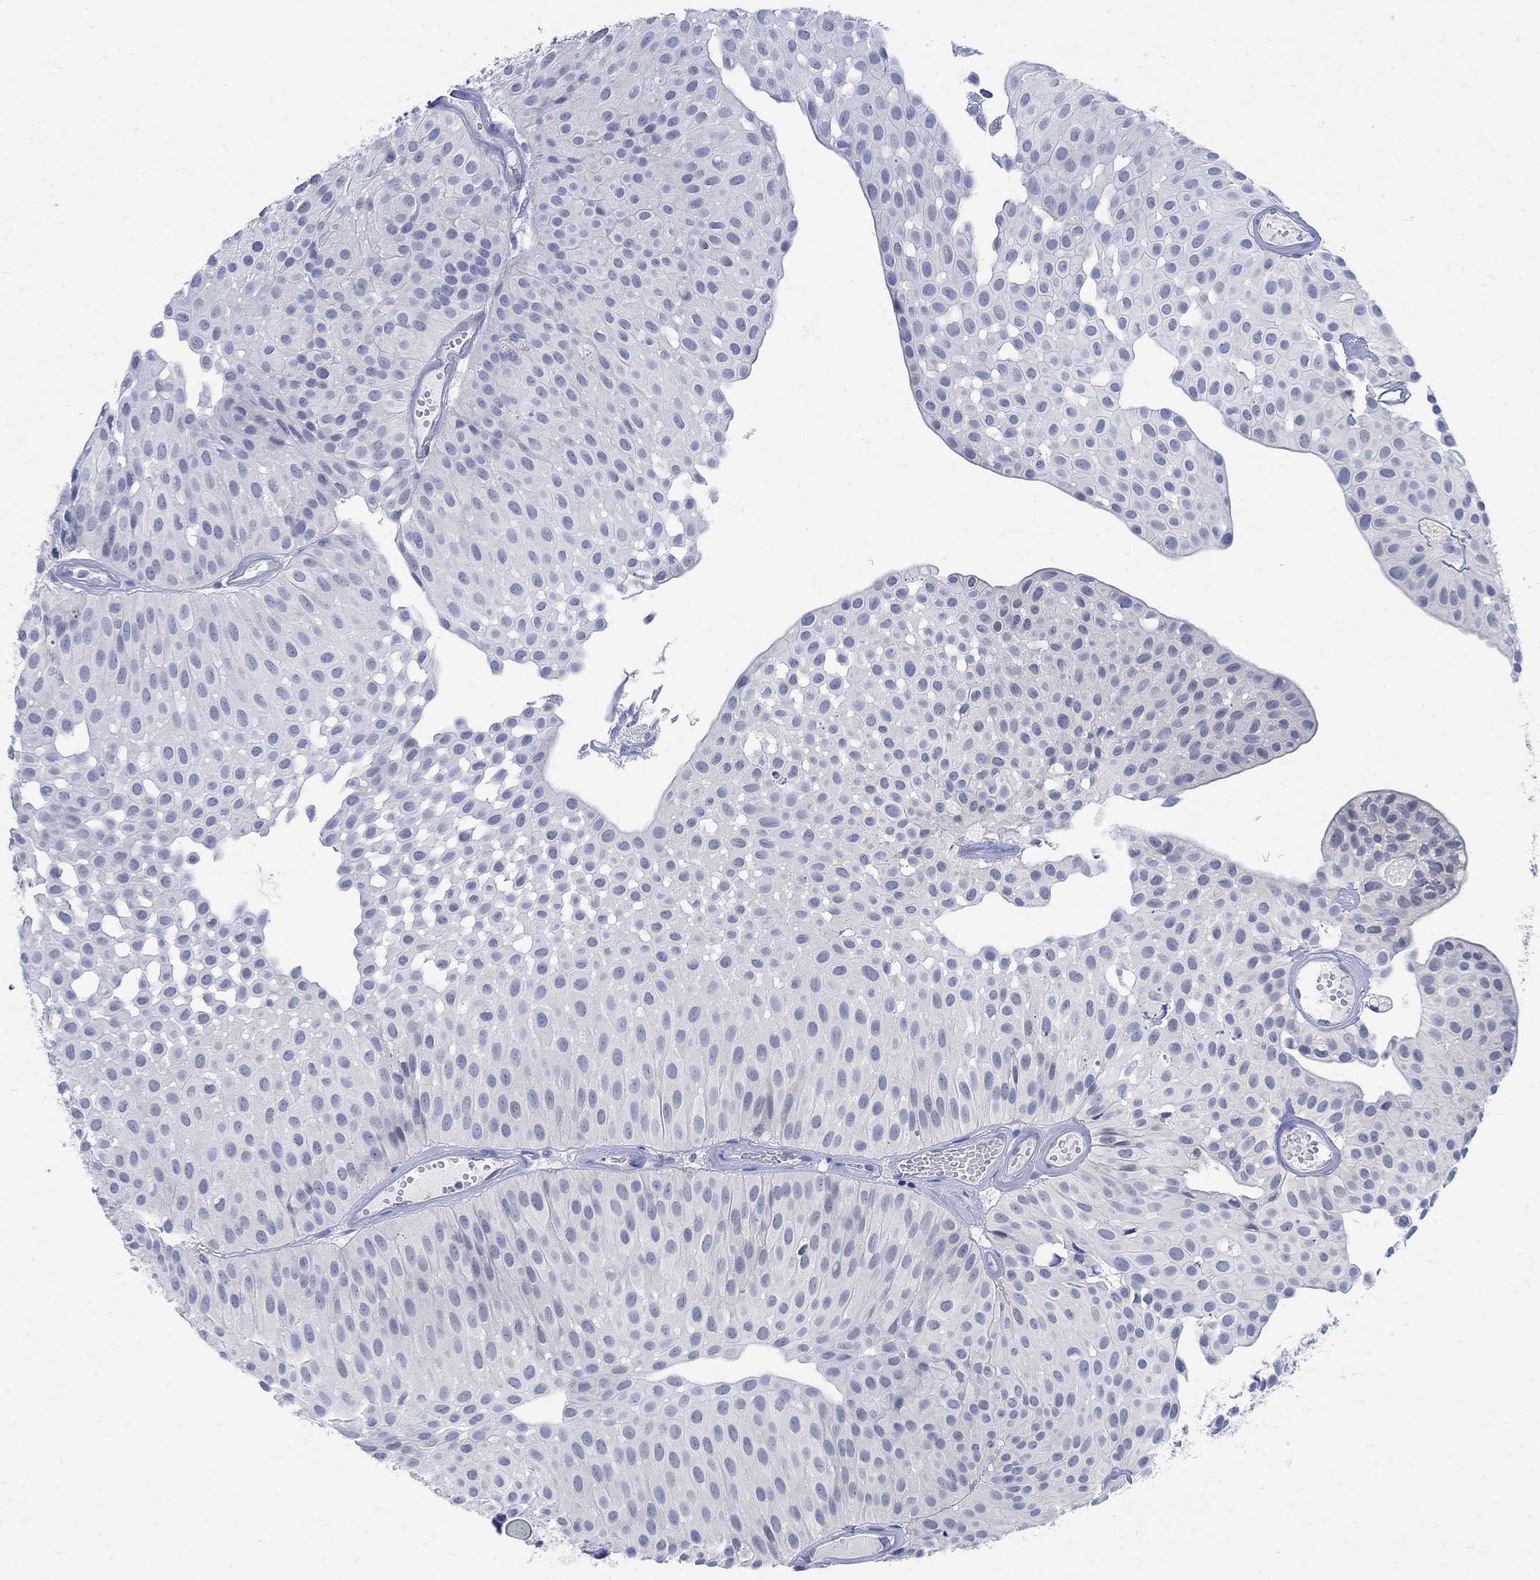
{"staining": {"intensity": "negative", "quantity": "none", "location": "none"}, "tissue": "urothelial cancer", "cell_type": "Tumor cells", "image_type": "cancer", "snomed": [{"axis": "morphology", "description": "Urothelial carcinoma, Low grade"}, {"axis": "topography", "description": "Urinary bladder"}], "caption": "IHC of human urothelial cancer exhibits no staining in tumor cells.", "gene": "PHF21B", "patient": {"sex": "male", "age": 64}}